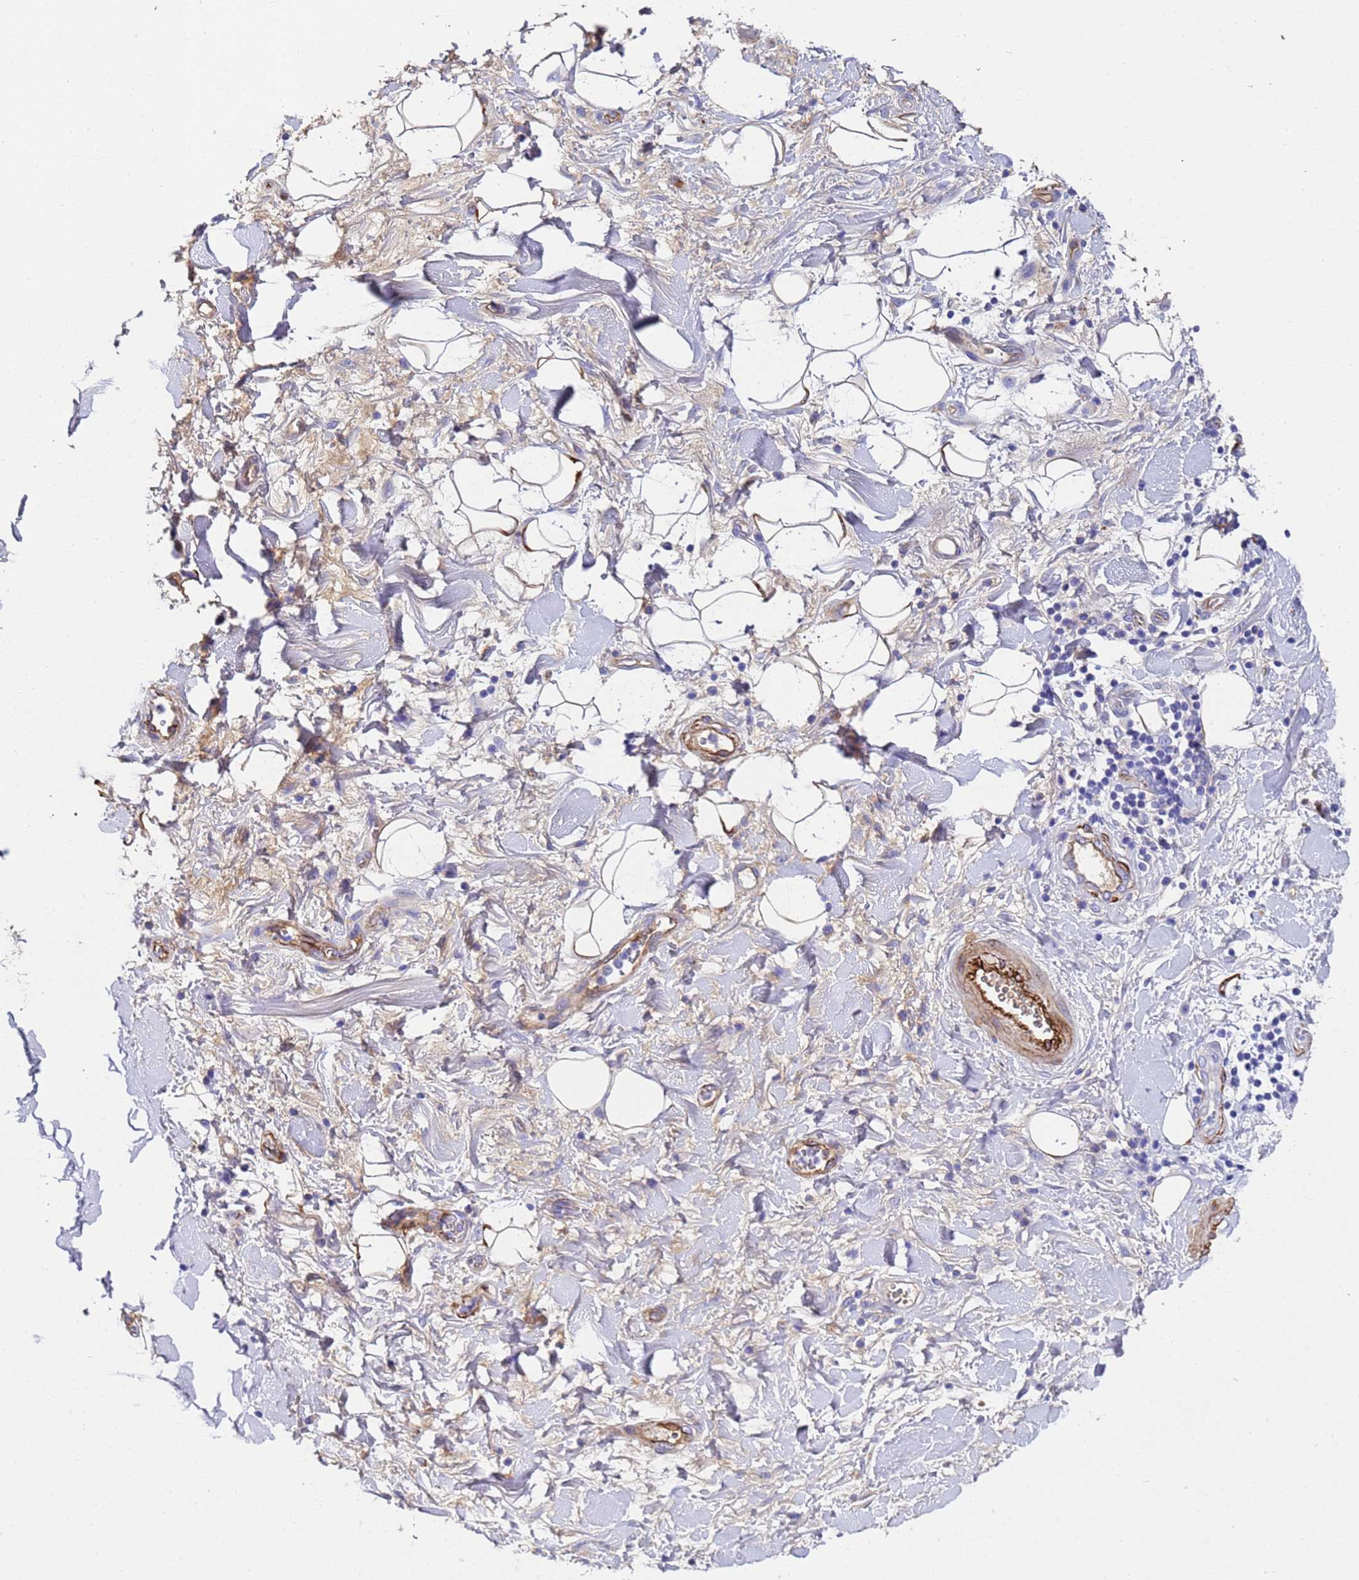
{"staining": {"intensity": "strong", "quantity": ">75%", "location": "cytoplasmic/membranous"}, "tissue": "adipose tissue", "cell_type": "Adipocytes", "image_type": "normal", "snomed": [{"axis": "morphology", "description": "Normal tissue, NOS"}, {"axis": "morphology", "description": "Adenocarcinoma, NOS"}, {"axis": "topography", "description": "Pancreas"}, {"axis": "topography", "description": "Peripheral nerve tissue"}], "caption": "This is an image of immunohistochemistry (IHC) staining of benign adipose tissue, which shows strong staining in the cytoplasmic/membranous of adipocytes.", "gene": "ADIPOQ", "patient": {"sex": "male", "age": 59}}